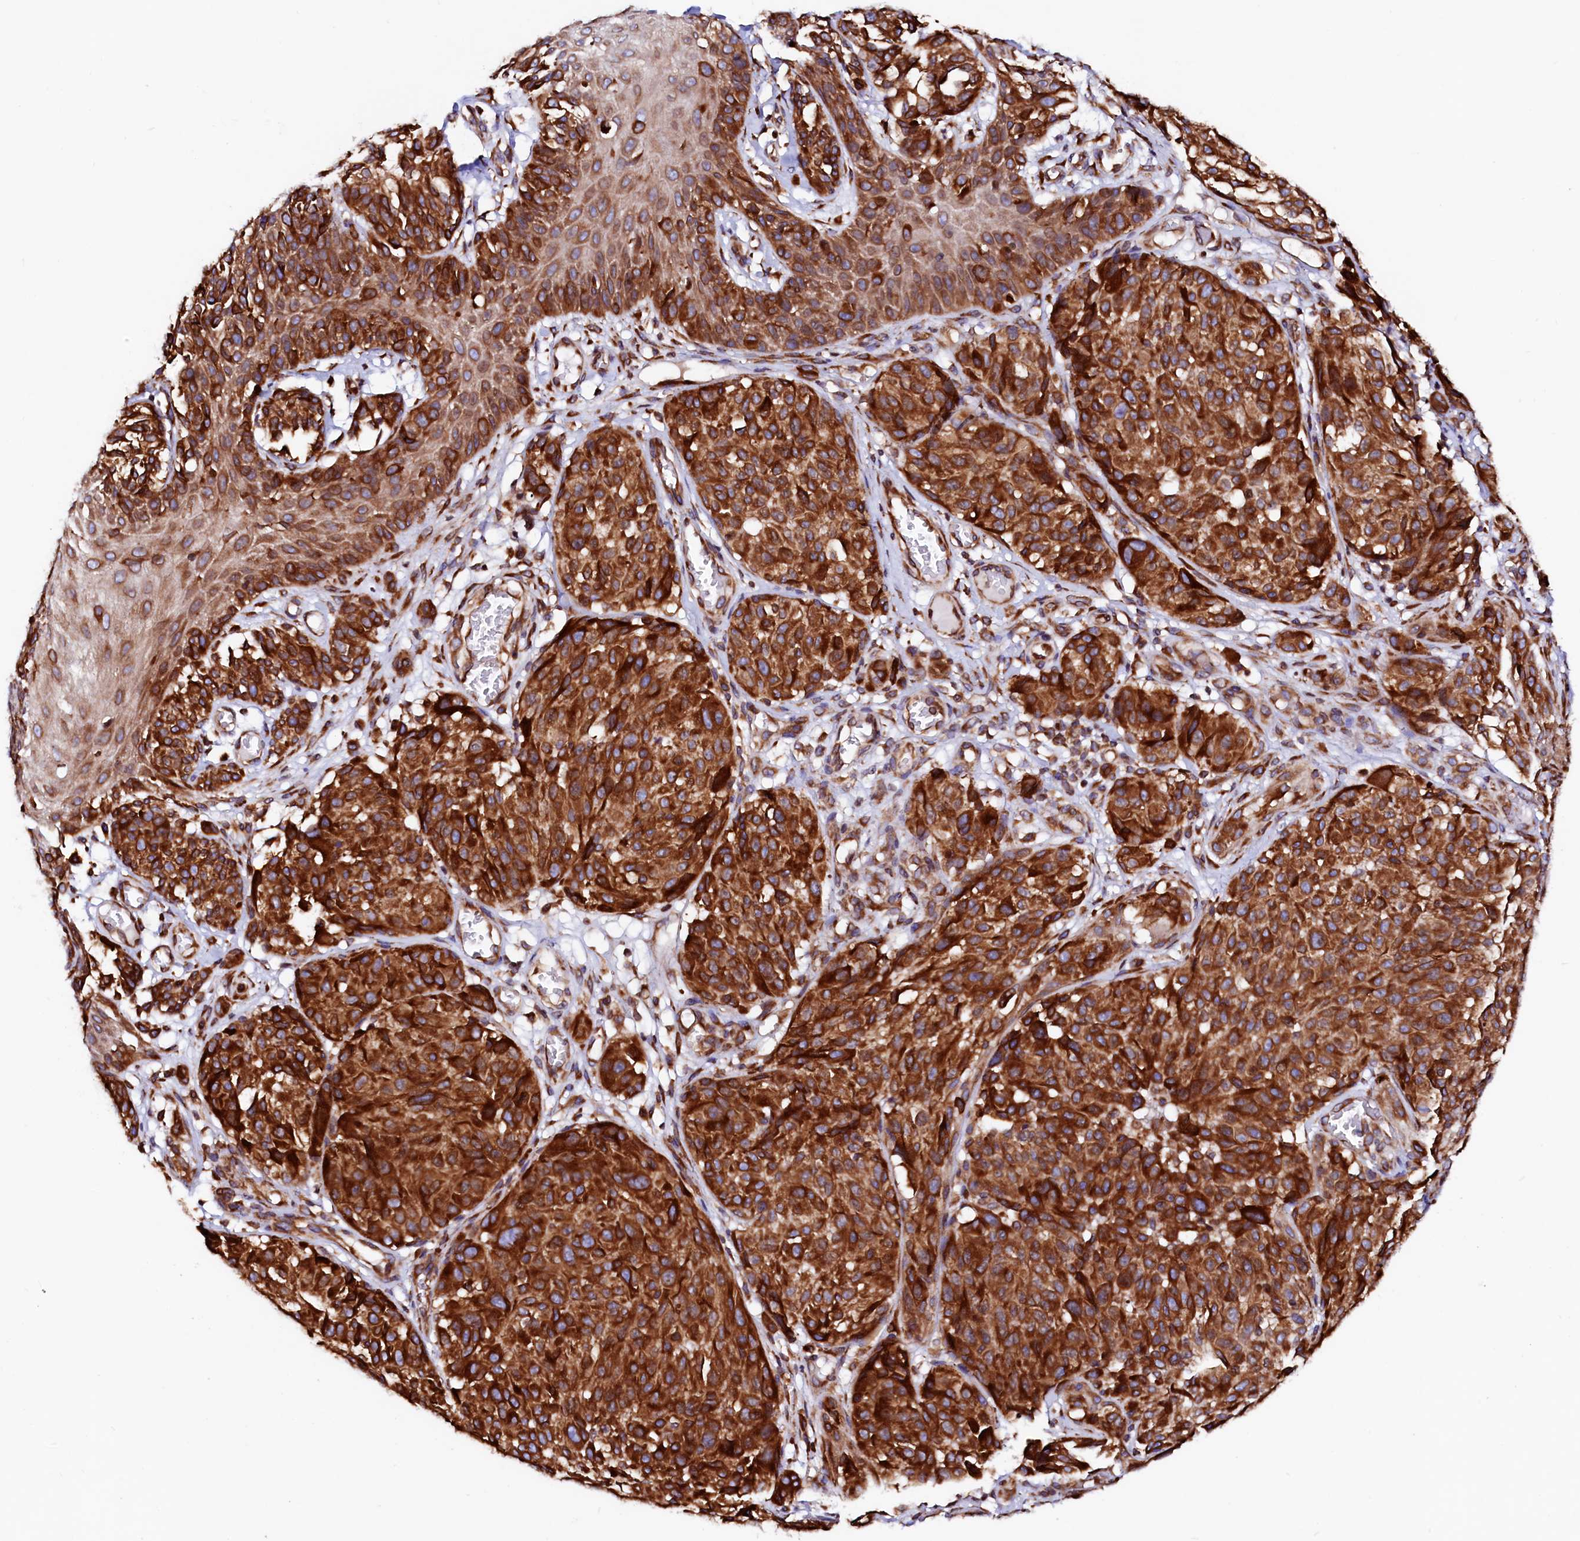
{"staining": {"intensity": "strong", "quantity": ">75%", "location": "cytoplasmic/membranous"}, "tissue": "melanoma", "cell_type": "Tumor cells", "image_type": "cancer", "snomed": [{"axis": "morphology", "description": "Malignant melanoma, NOS"}, {"axis": "topography", "description": "Skin"}], "caption": "A brown stain shows strong cytoplasmic/membranous staining of a protein in malignant melanoma tumor cells.", "gene": "DERL1", "patient": {"sex": "male", "age": 83}}